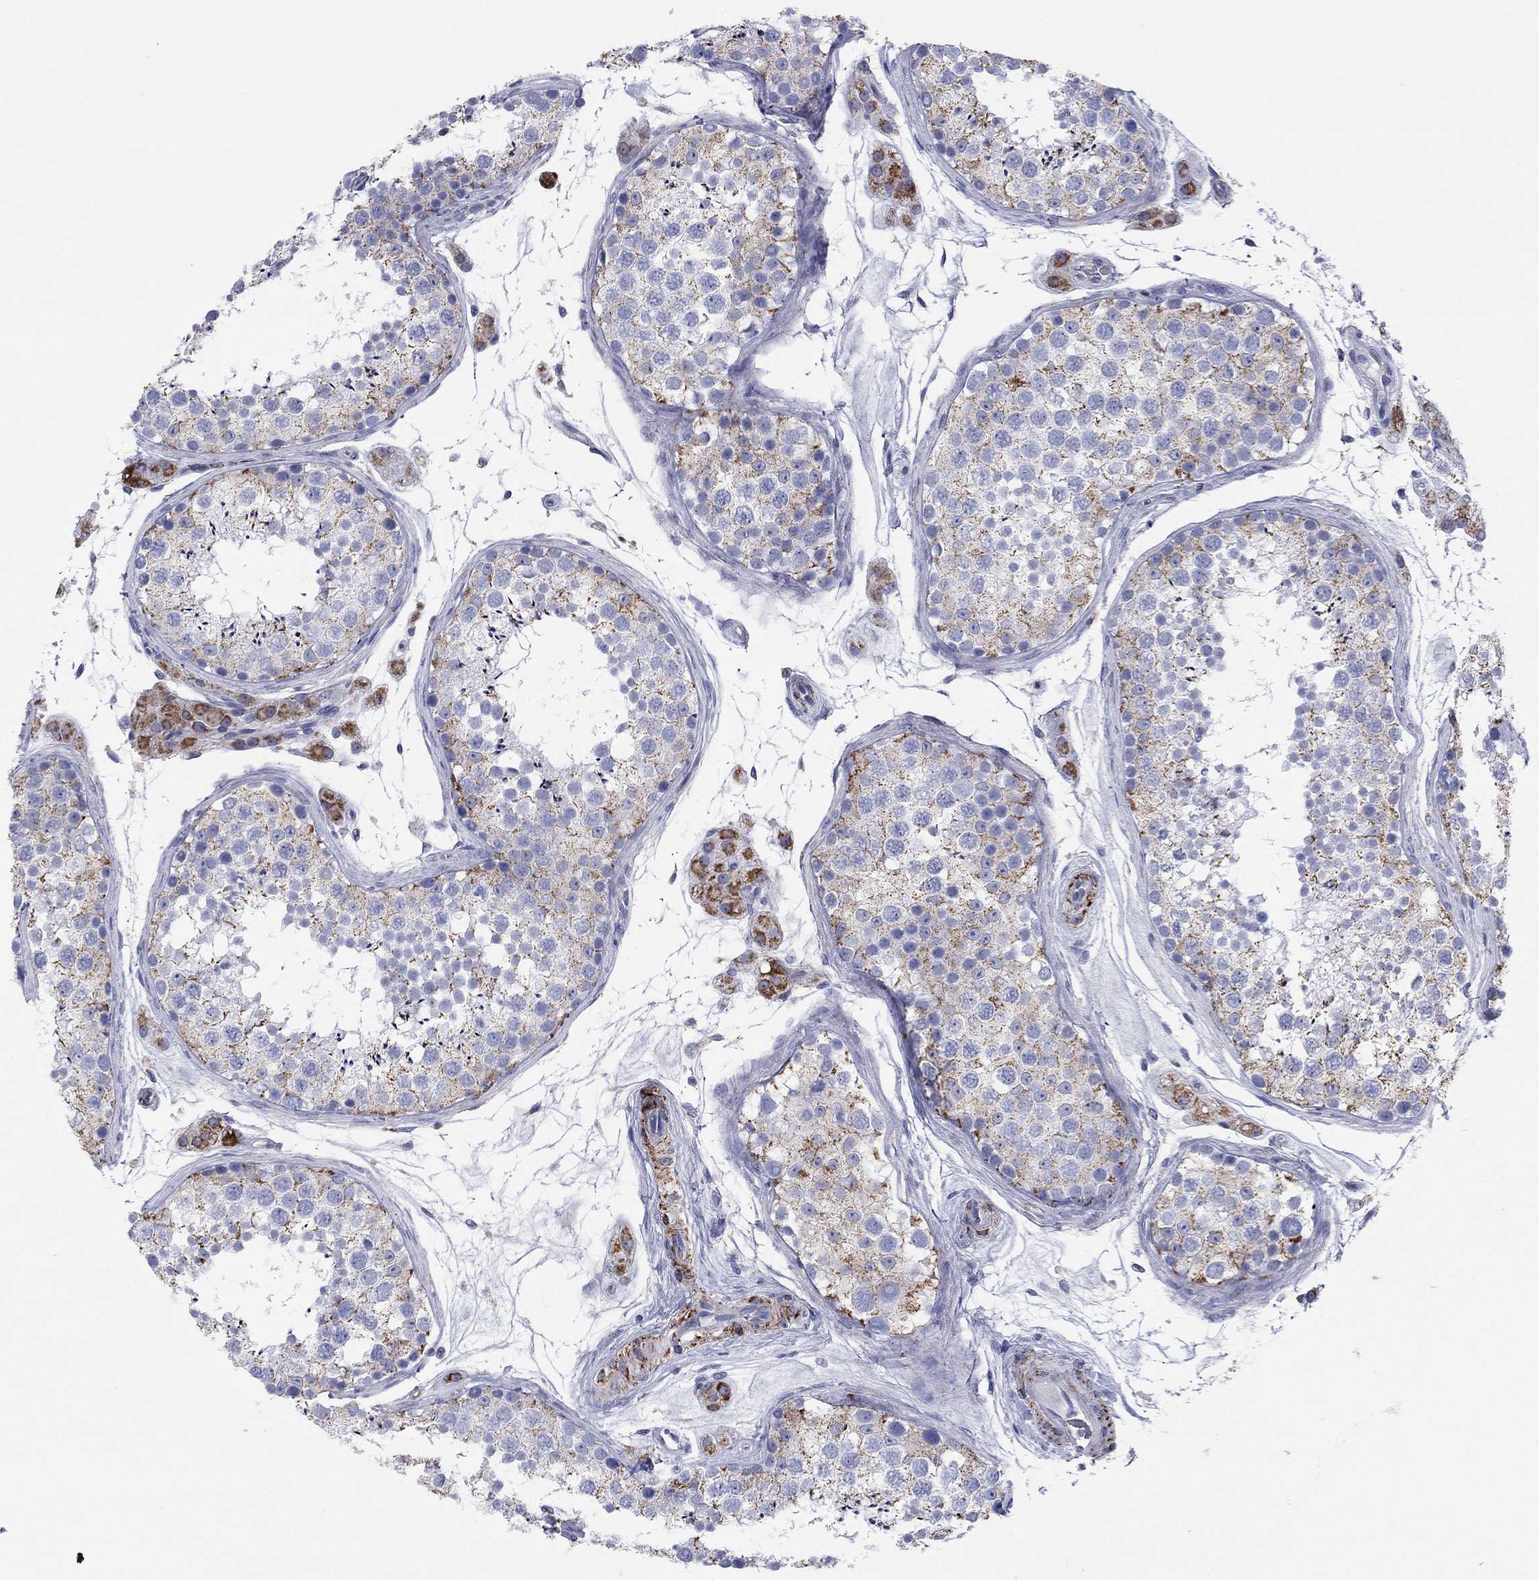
{"staining": {"intensity": "strong", "quantity": "<25%", "location": "cytoplasmic/membranous"}, "tissue": "testis", "cell_type": "Cells in seminiferous ducts", "image_type": "normal", "snomed": [{"axis": "morphology", "description": "Normal tissue, NOS"}, {"axis": "topography", "description": "Testis"}], "caption": "This histopathology image shows immunohistochemistry (IHC) staining of unremarkable testis, with medium strong cytoplasmic/membranous expression in about <25% of cells in seminiferous ducts.", "gene": "MGST3", "patient": {"sex": "male", "age": 41}}